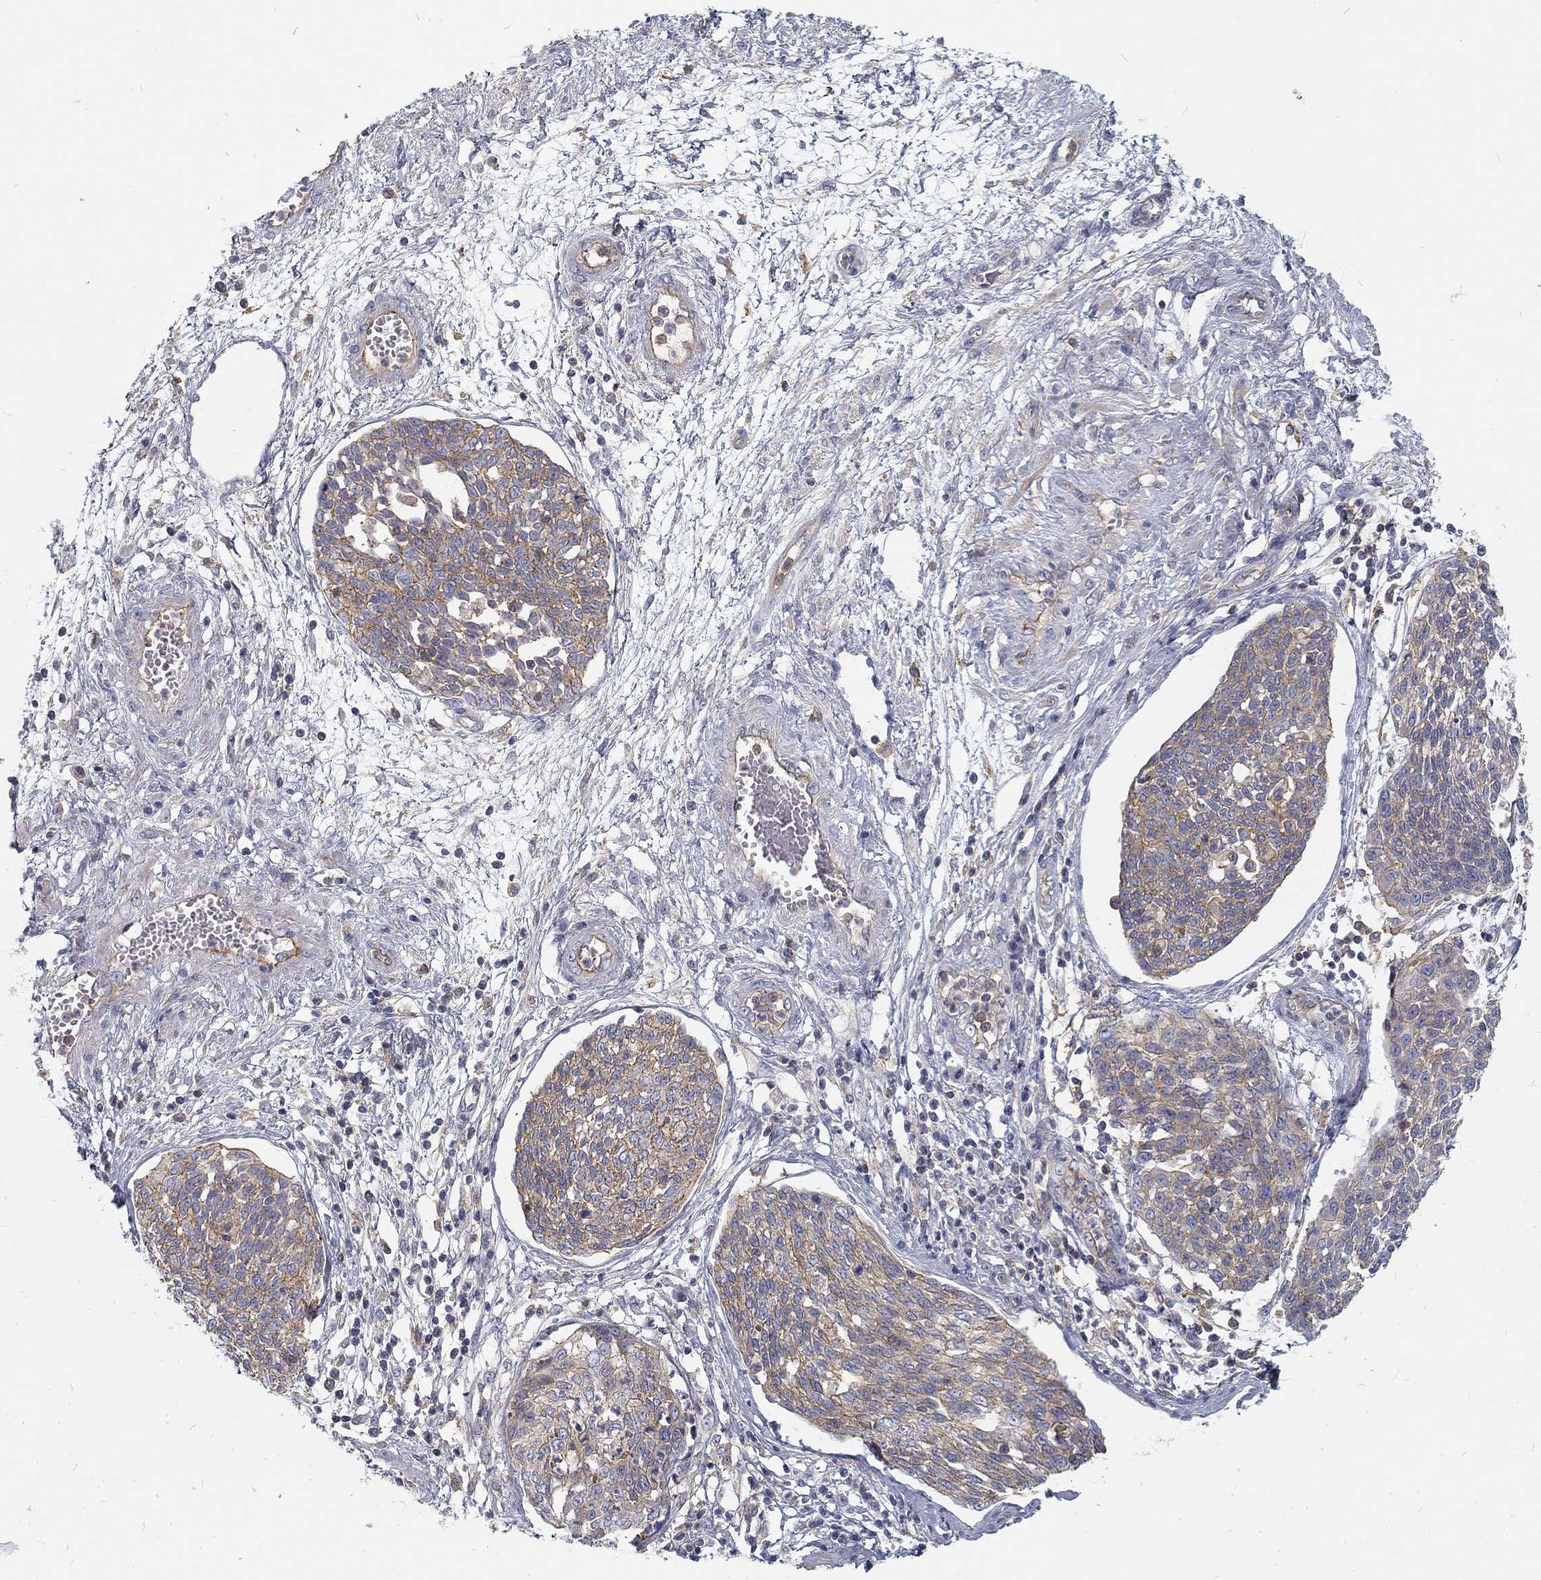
{"staining": {"intensity": "moderate", "quantity": "25%-75%", "location": "cytoplasmic/membranous"}, "tissue": "cervical cancer", "cell_type": "Tumor cells", "image_type": "cancer", "snomed": [{"axis": "morphology", "description": "Squamous cell carcinoma, NOS"}, {"axis": "topography", "description": "Cervix"}], "caption": "DAB (3,3'-diaminobenzidine) immunohistochemical staining of human cervical cancer displays moderate cytoplasmic/membranous protein expression in approximately 25%-75% of tumor cells.", "gene": "MTMR11", "patient": {"sex": "female", "age": 34}}